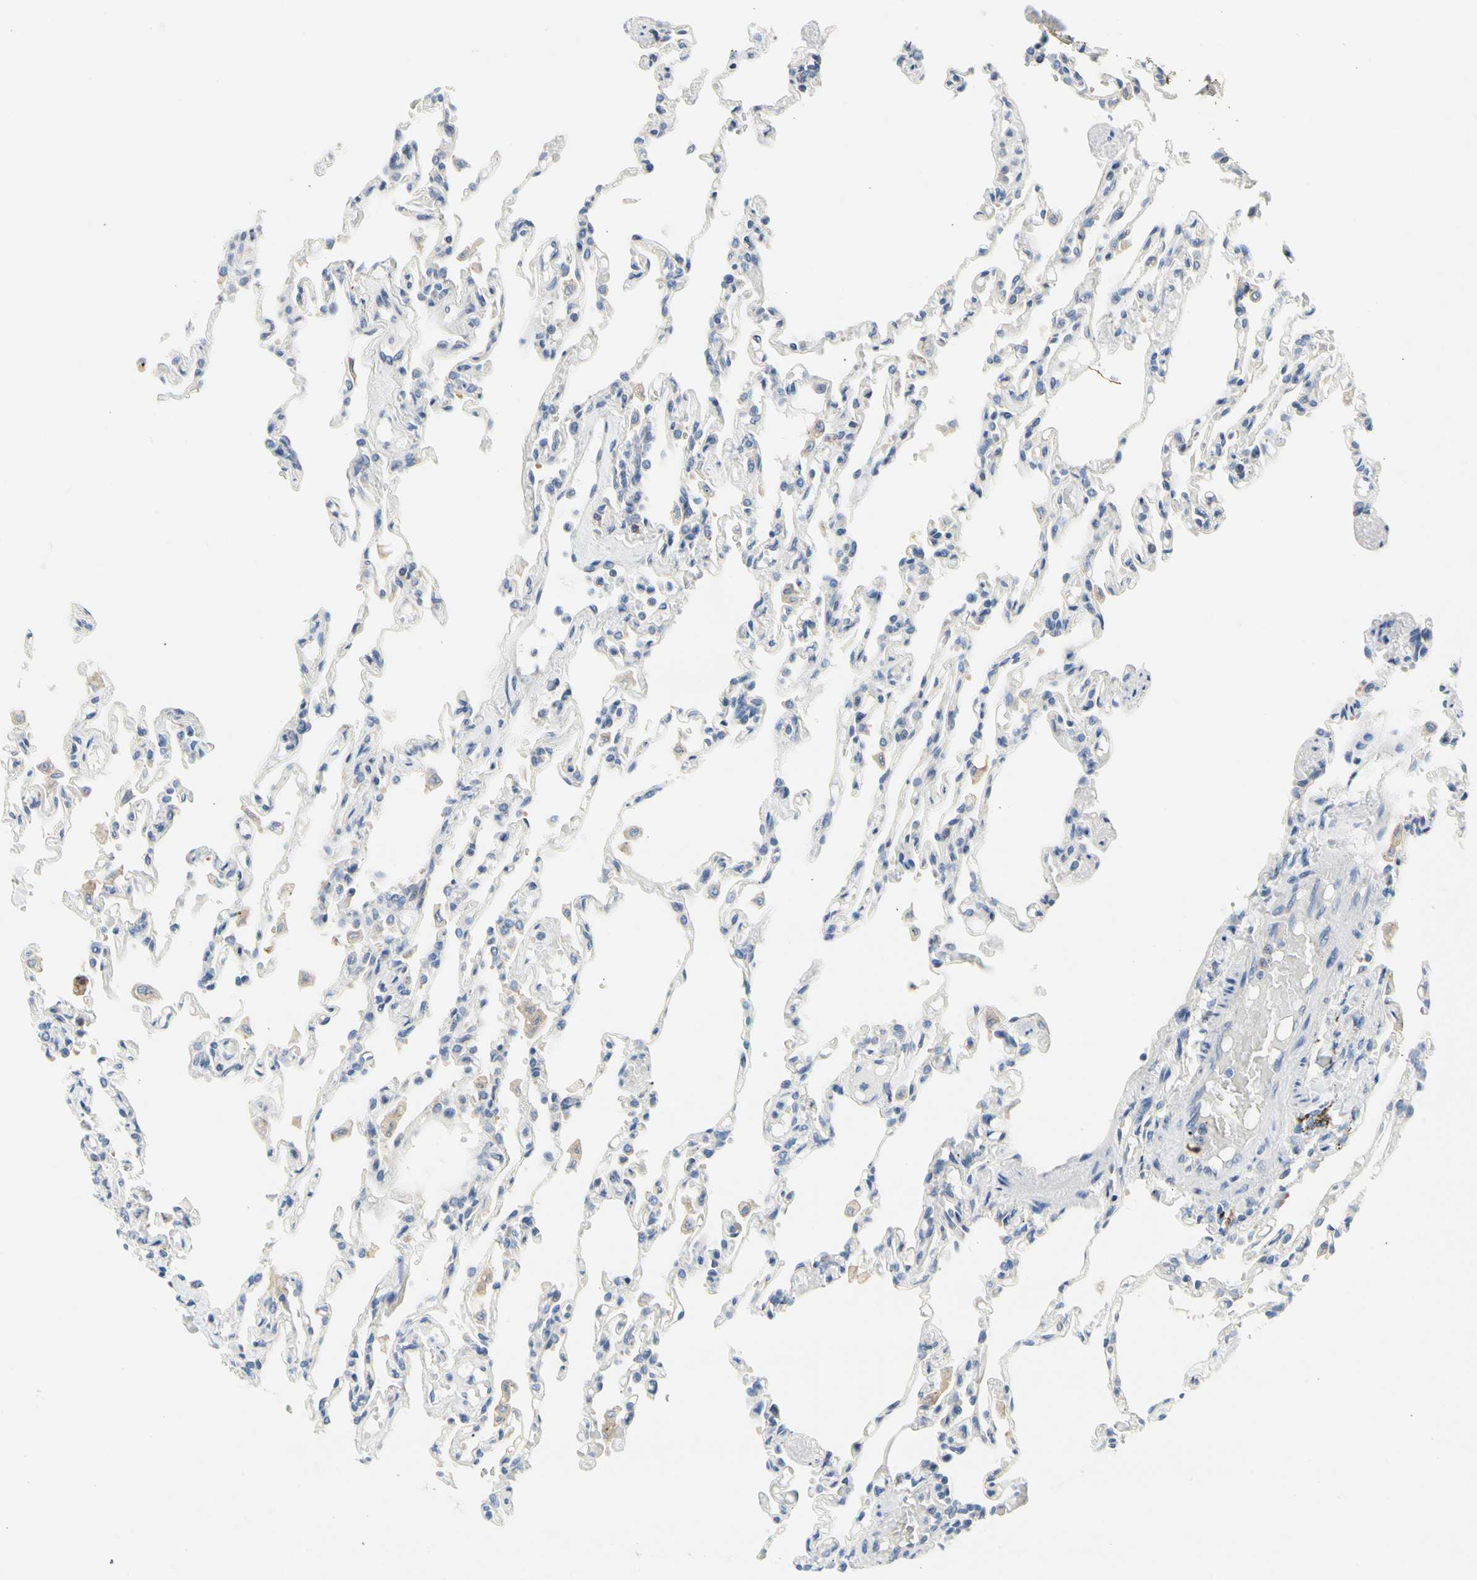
{"staining": {"intensity": "negative", "quantity": "none", "location": "none"}, "tissue": "lung", "cell_type": "Alveolar cells", "image_type": "normal", "snomed": [{"axis": "morphology", "description": "Normal tissue, NOS"}, {"axis": "topography", "description": "Lung"}], "caption": "IHC image of normal lung: human lung stained with DAB (3,3'-diaminobenzidine) shows no significant protein expression in alveolar cells. The staining was performed using DAB to visualize the protein expression in brown, while the nuclei were stained in blue with hematoxylin (Magnification: 20x).", "gene": "STXBP1", "patient": {"sex": "male", "age": 21}}